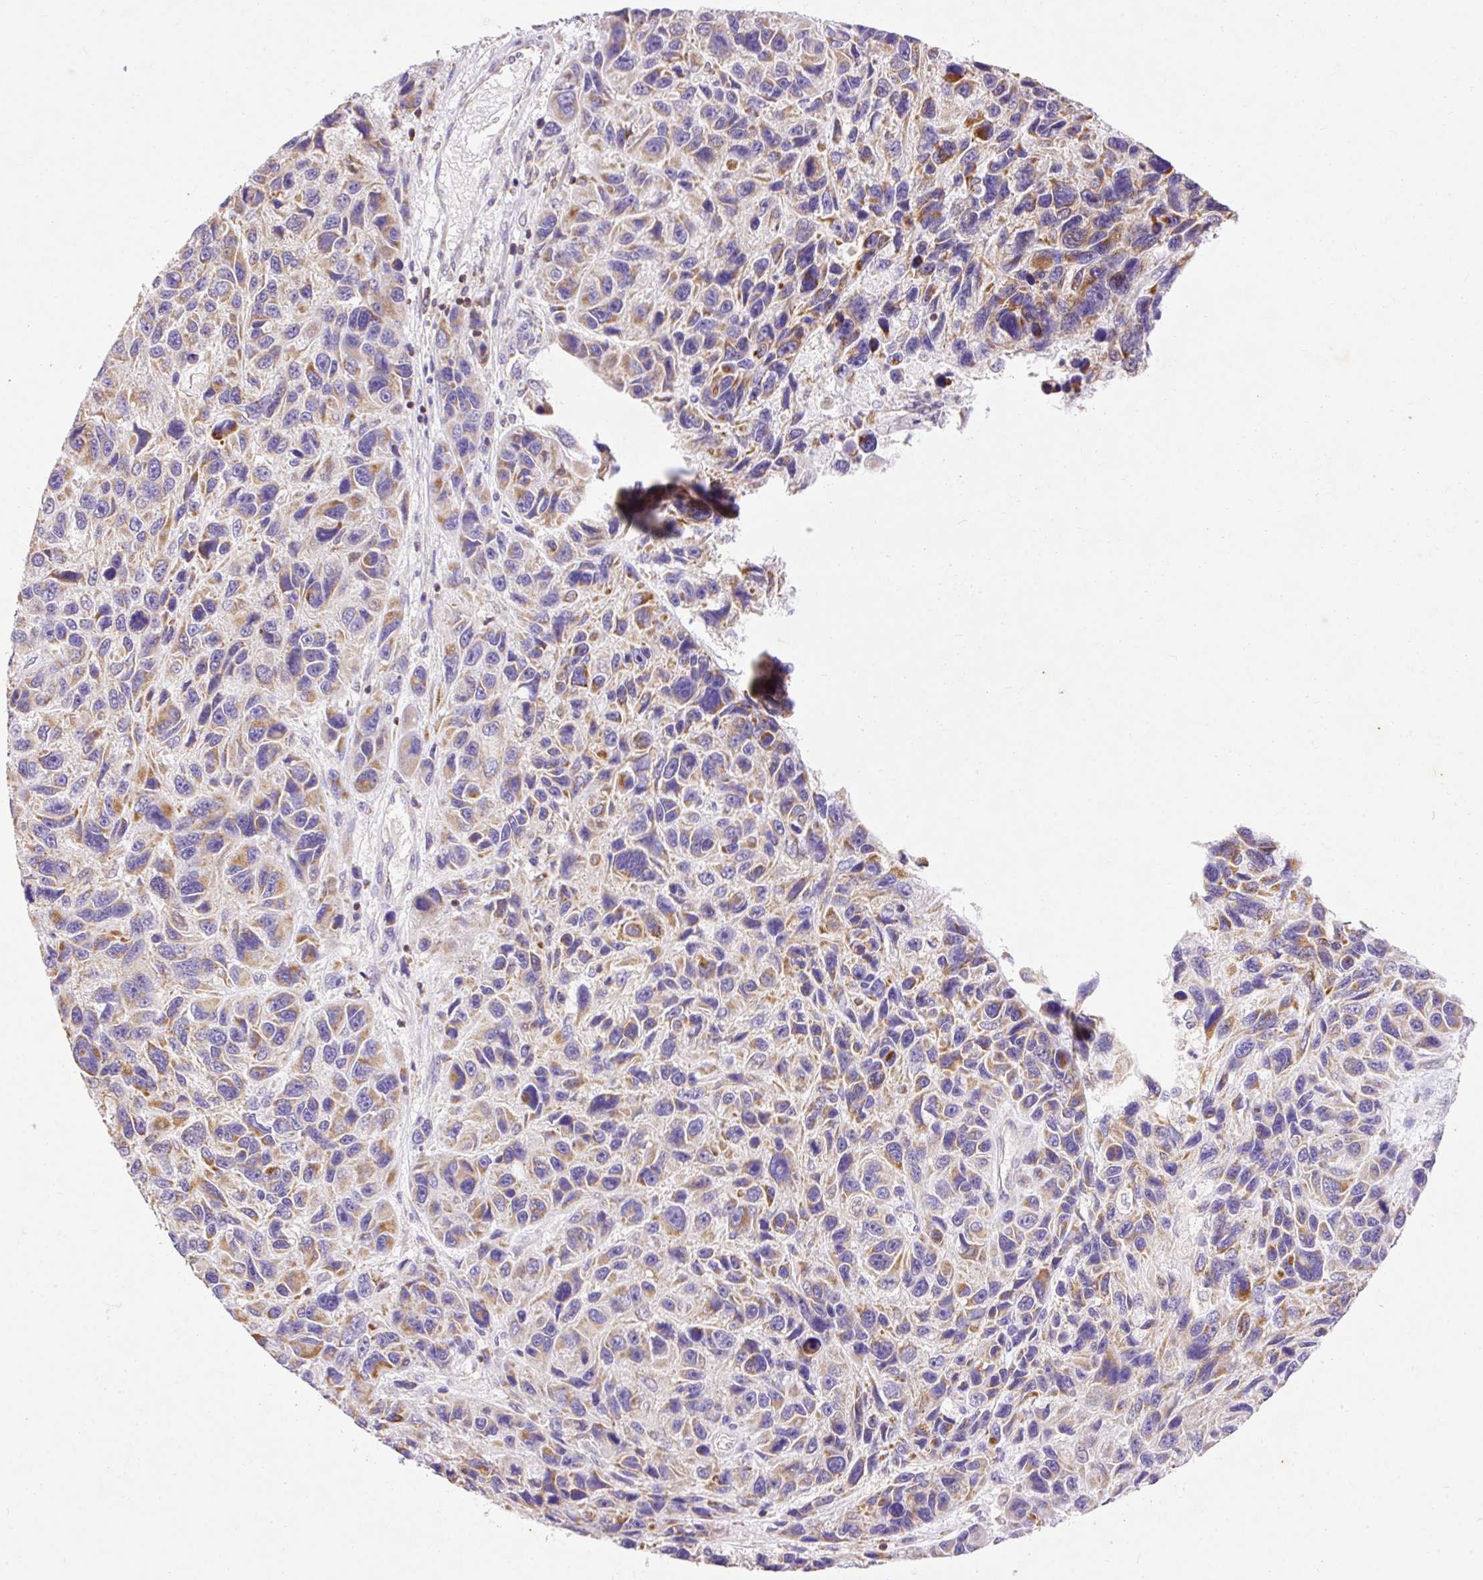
{"staining": {"intensity": "moderate", "quantity": "<25%", "location": "cytoplasmic/membranous"}, "tissue": "melanoma", "cell_type": "Tumor cells", "image_type": "cancer", "snomed": [{"axis": "morphology", "description": "Malignant melanoma, NOS"}, {"axis": "topography", "description": "Skin"}], "caption": "Immunohistochemistry of melanoma exhibits low levels of moderate cytoplasmic/membranous positivity in approximately <25% of tumor cells.", "gene": "IMMT", "patient": {"sex": "male", "age": 53}}